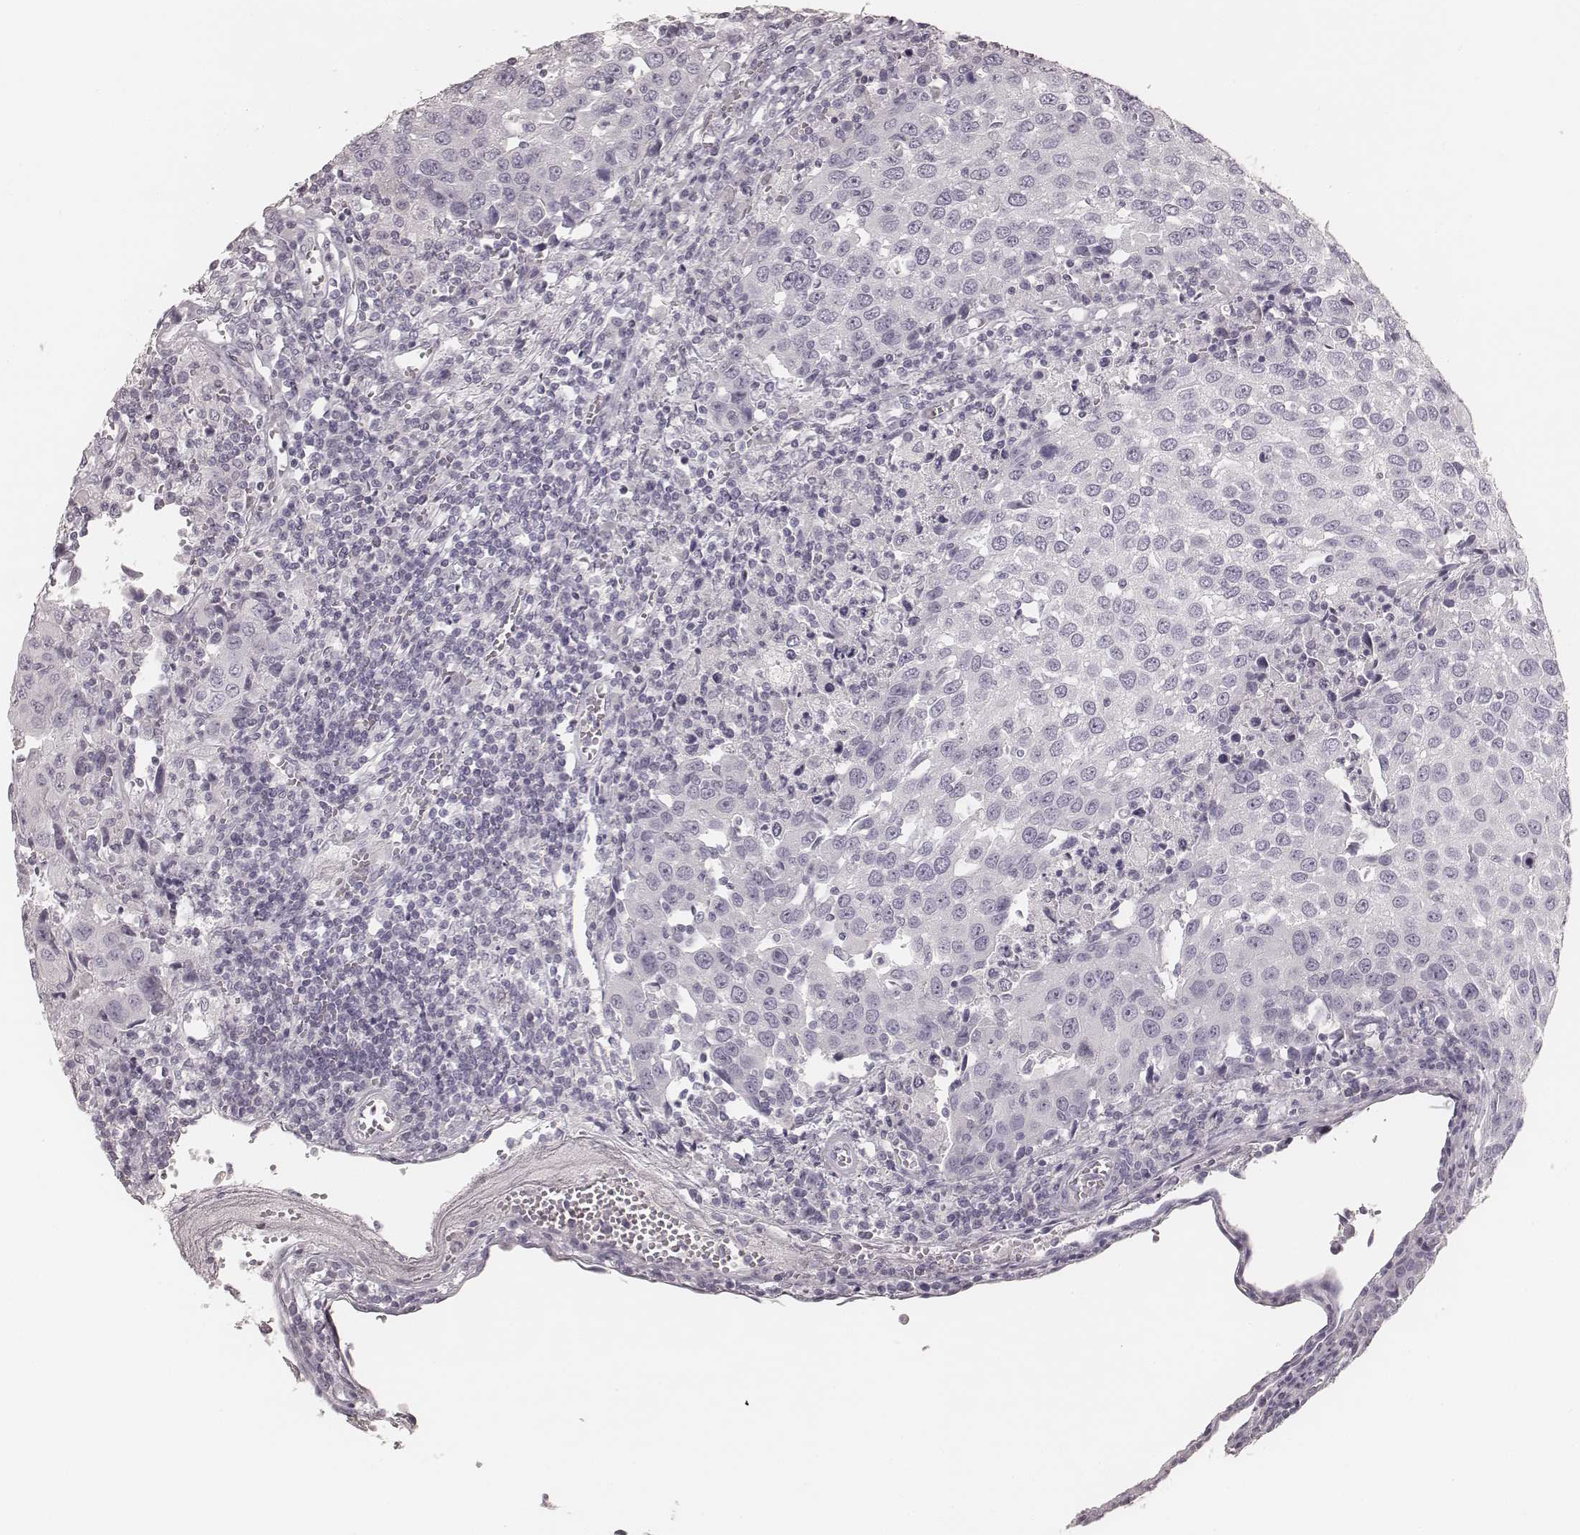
{"staining": {"intensity": "negative", "quantity": "none", "location": "none"}, "tissue": "urothelial cancer", "cell_type": "Tumor cells", "image_type": "cancer", "snomed": [{"axis": "morphology", "description": "Urothelial carcinoma, High grade"}, {"axis": "topography", "description": "Urinary bladder"}], "caption": "Immunohistochemistry (IHC) image of neoplastic tissue: urothelial cancer stained with DAB exhibits no significant protein expression in tumor cells.", "gene": "KRT72", "patient": {"sex": "female", "age": 85}}